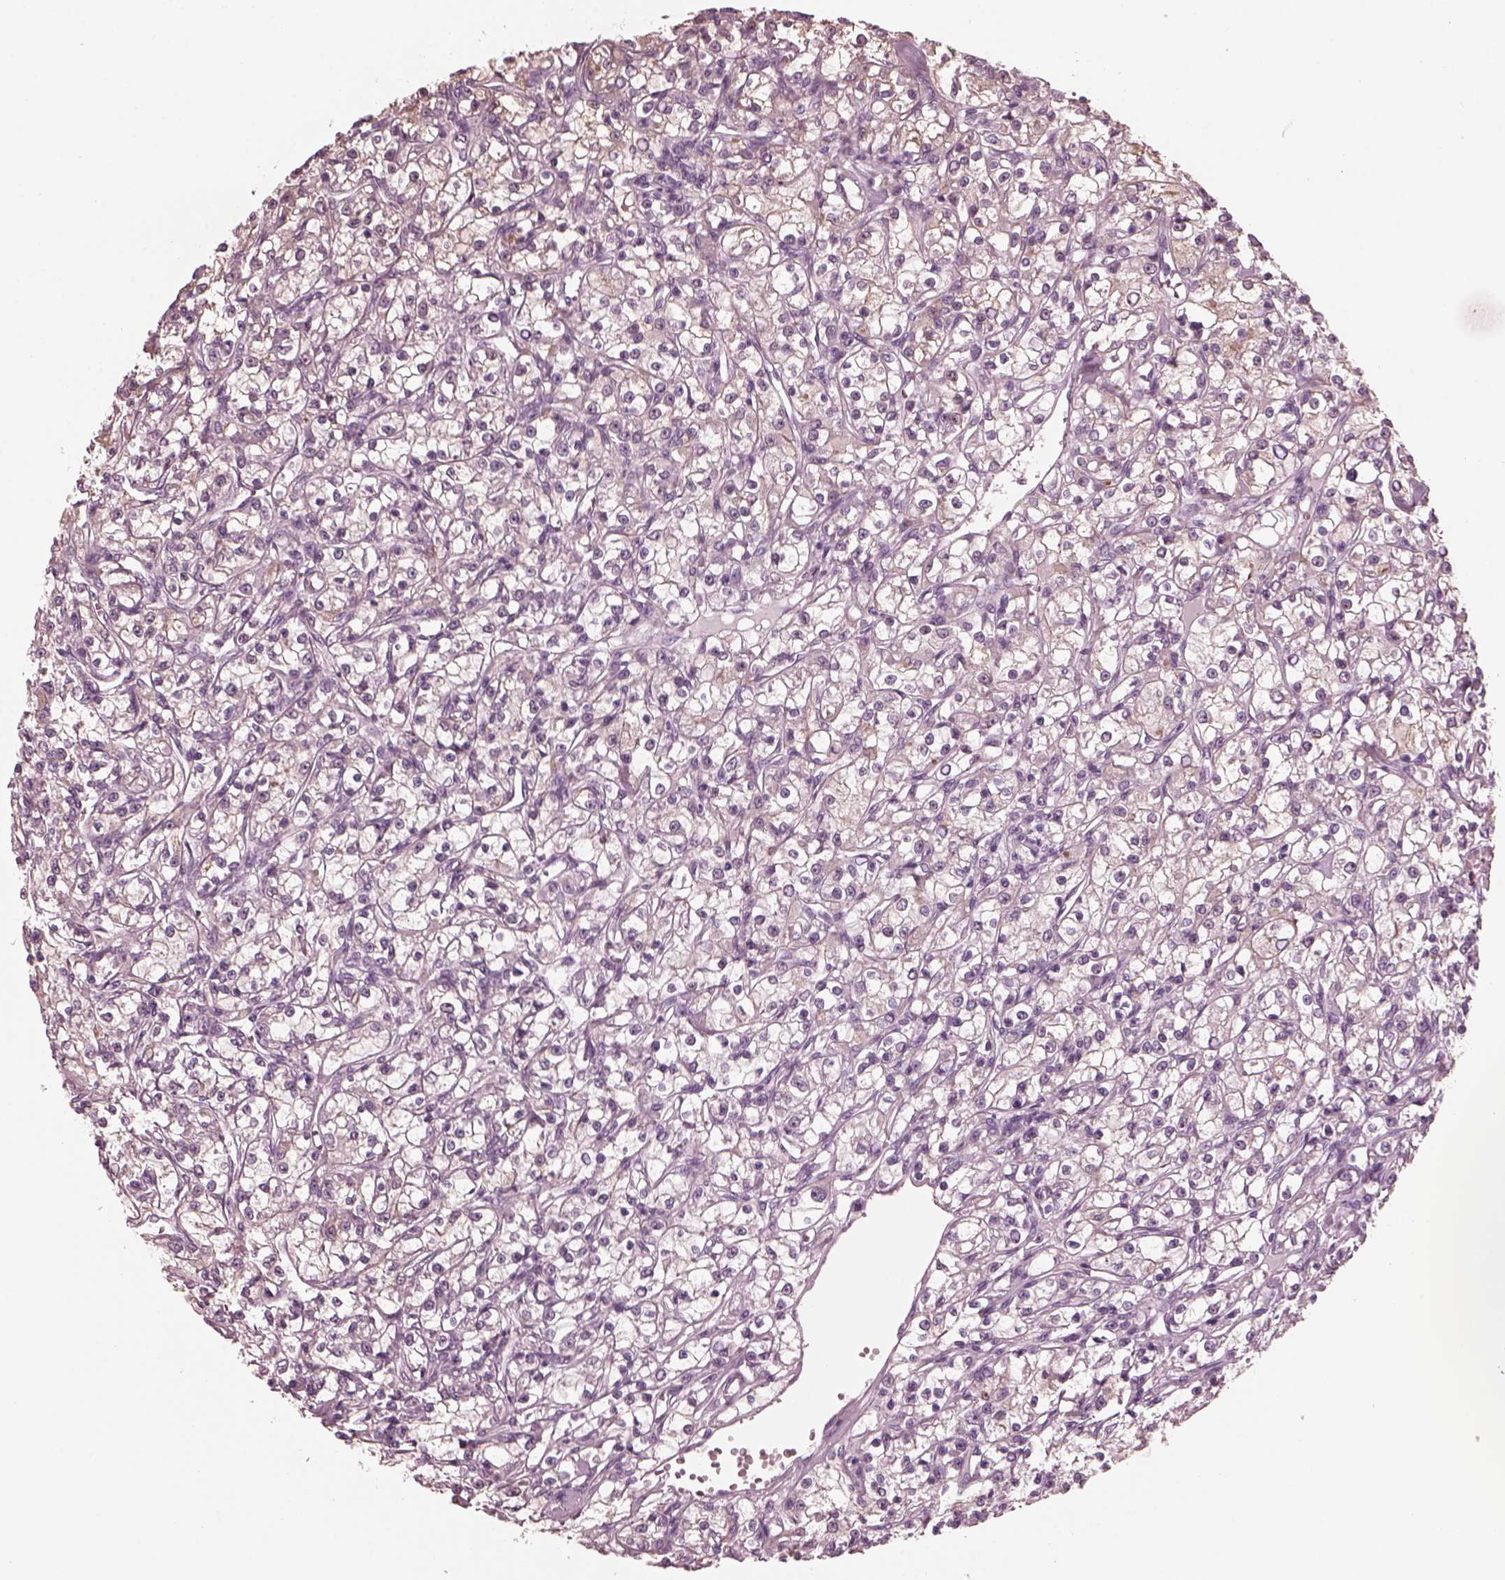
{"staining": {"intensity": "negative", "quantity": "none", "location": "none"}, "tissue": "renal cancer", "cell_type": "Tumor cells", "image_type": "cancer", "snomed": [{"axis": "morphology", "description": "Adenocarcinoma, NOS"}, {"axis": "topography", "description": "Kidney"}], "caption": "Protein analysis of adenocarcinoma (renal) exhibits no significant expression in tumor cells.", "gene": "CGA", "patient": {"sex": "female", "age": 59}}